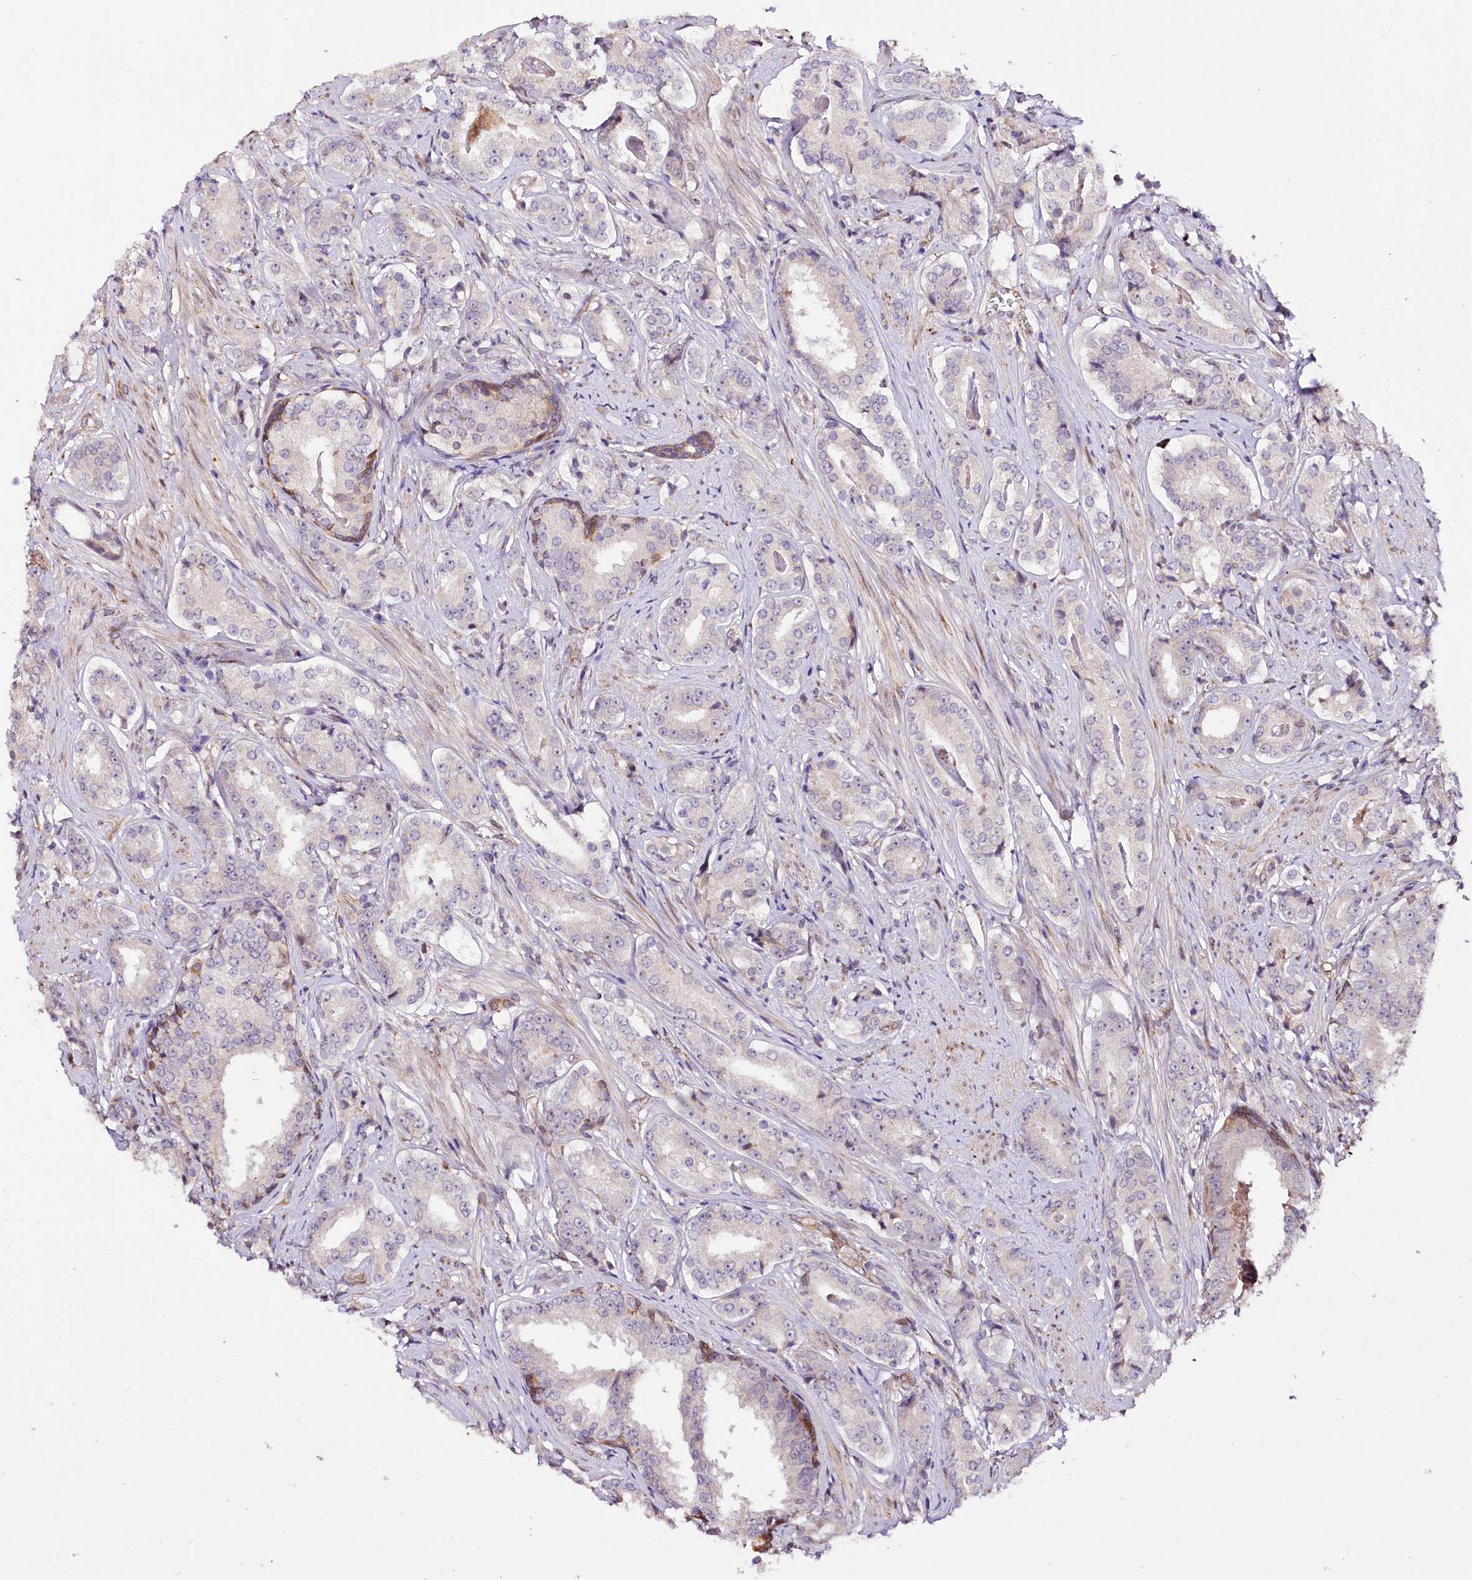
{"staining": {"intensity": "negative", "quantity": "none", "location": "none"}, "tissue": "prostate cancer", "cell_type": "Tumor cells", "image_type": "cancer", "snomed": [{"axis": "morphology", "description": "Adenocarcinoma, High grade"}, {"axis": "topography", "description": "Prostate"}], "caption": "Tumor cells show no significant protein staining in prostate adenocarcinoma (high-grade).", "gene": "CUTC", "patient": {"sex": "male", "age": 58}}